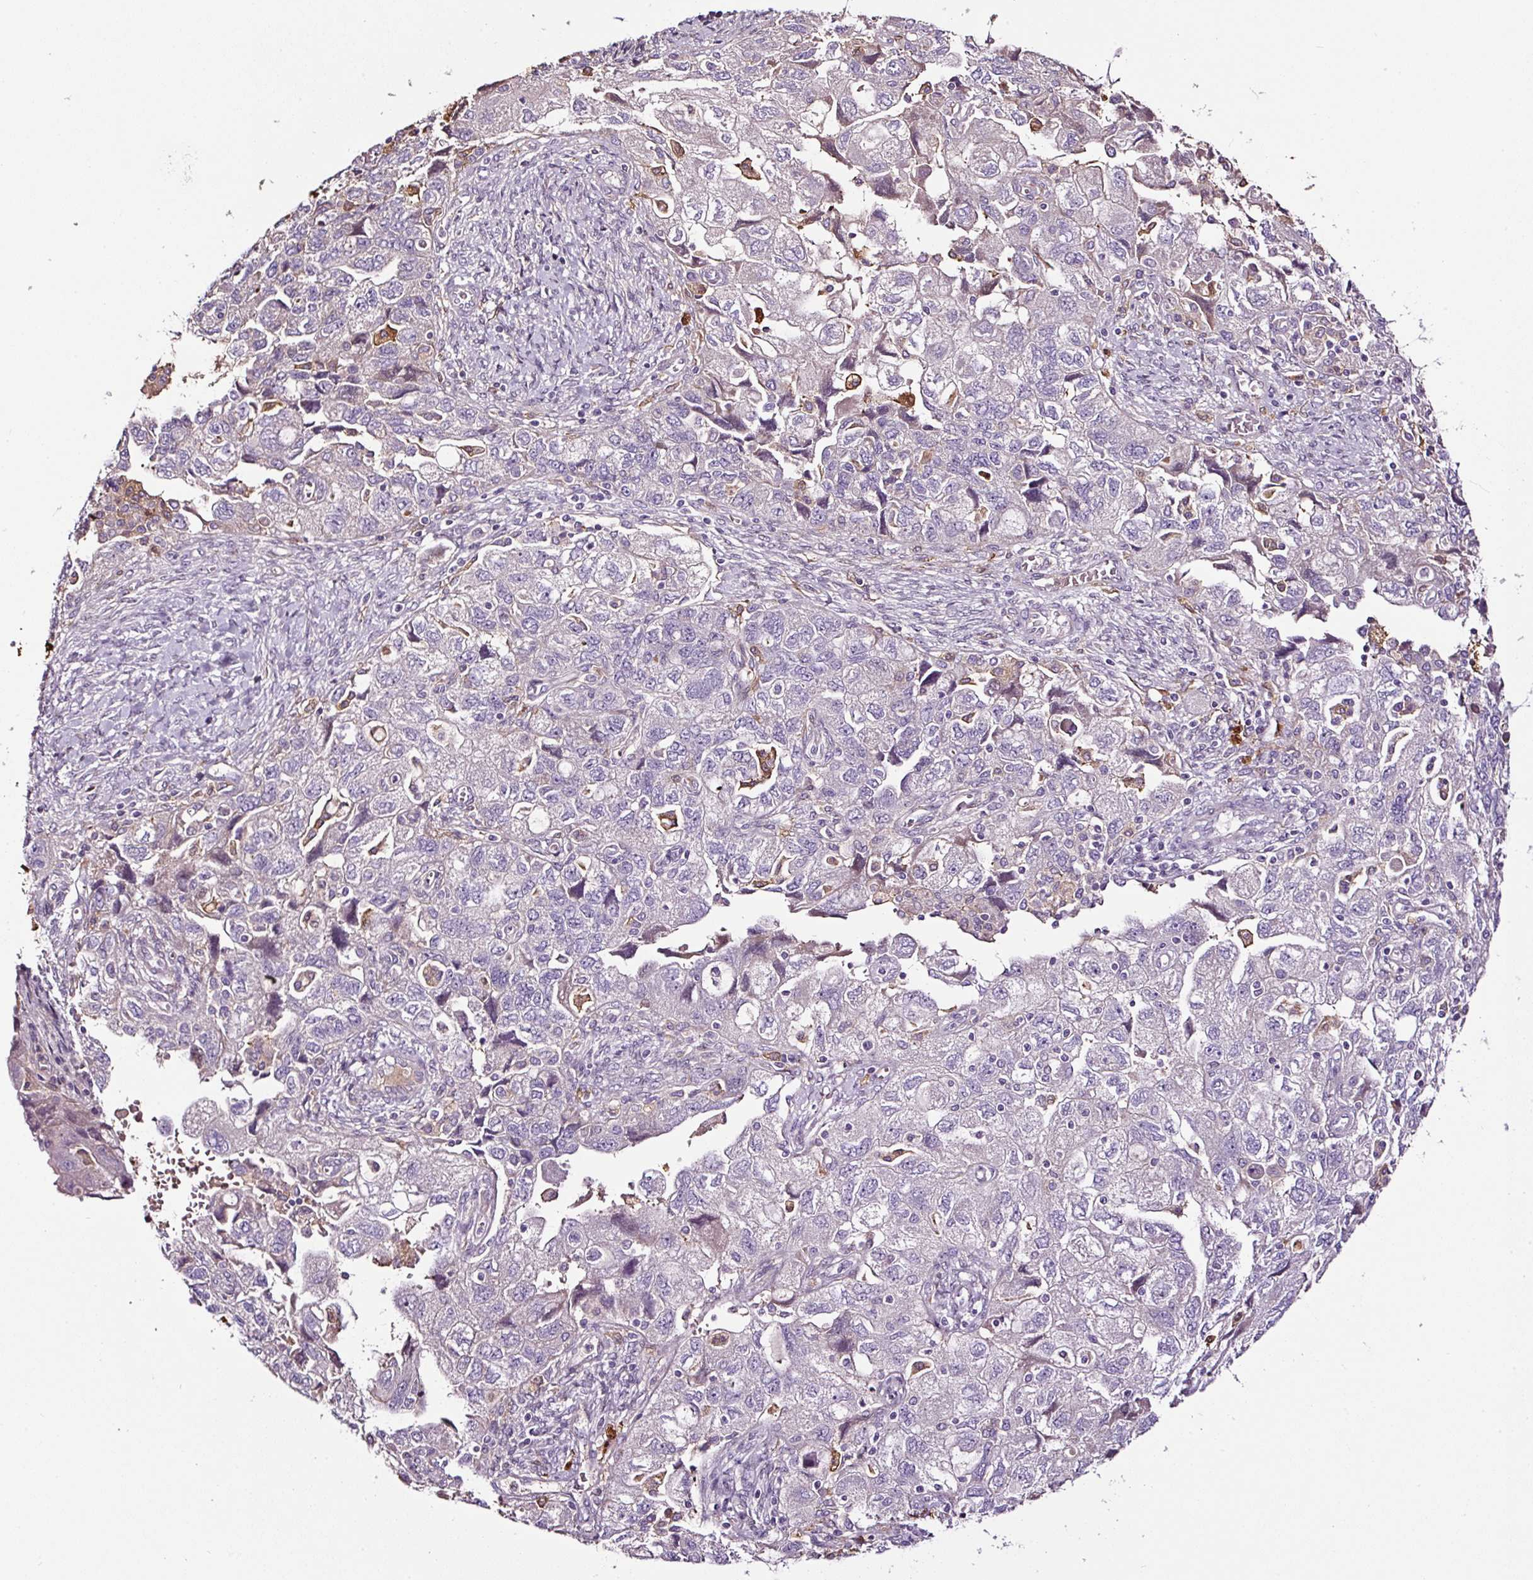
{"staining": {"intensity": "negative", "quantity": "none", "location": "none"}, "tissue": "ovarian cancer", "cell_type": "Tumor cells", "image_type": "cancer", "snomed": [{"axis": "morphology", "description": "Carcinoma, NOS"}, {"axis": "morphology", "description": "Cystadenocarcinoma, serous, NOS"}, {"axis": "topography", "description": "Ovary"}], "caption": "An image of ovarian cancer (serous cystadenocarcinoma) stained for a protein shows no brown staining in tumor cells.", "gene": "LRRC24", "patient": {"sex": "female", "age": 69}}